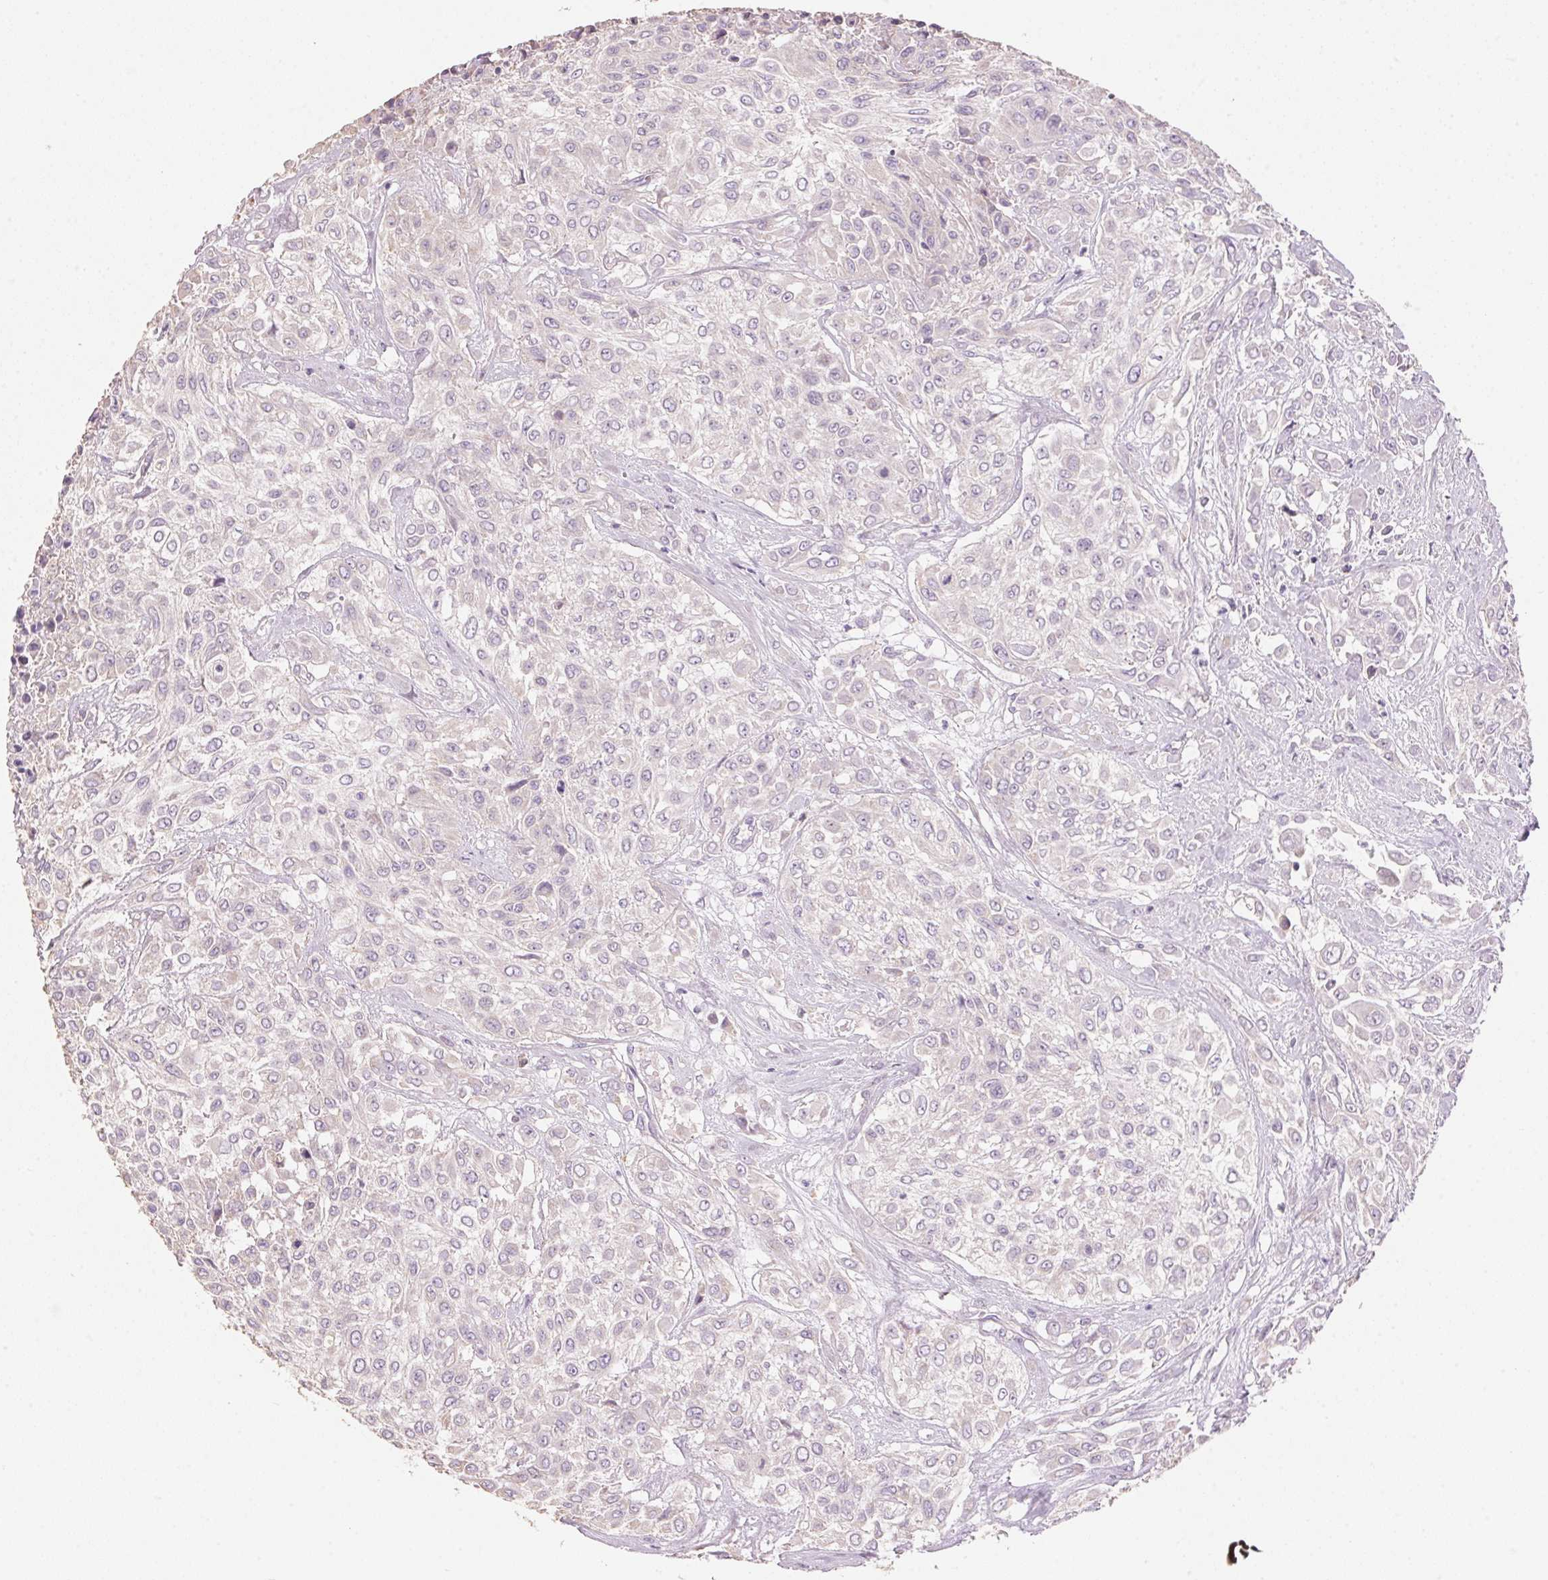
{"staining": {"intensity": "negative", "quantity": "none", "location": "none"}, "tissue": "urothelial cancer", "cell_type": "Tumor cells", "image_type": "cancer", "snomed": [{"axis": "morphology", "description": "Urothelial carcinoma, High grade"}, {"axis": "topography", "description": "Urinary bladder"}], "caption": "IHC of human urothelial cancer displays no positivity in tumor cells. (Immunohistochemistry (ihc), brightfield microscopy, high magnification).", "gene": "LYZL6", "patient": {"sex": "male", "age": 57}}